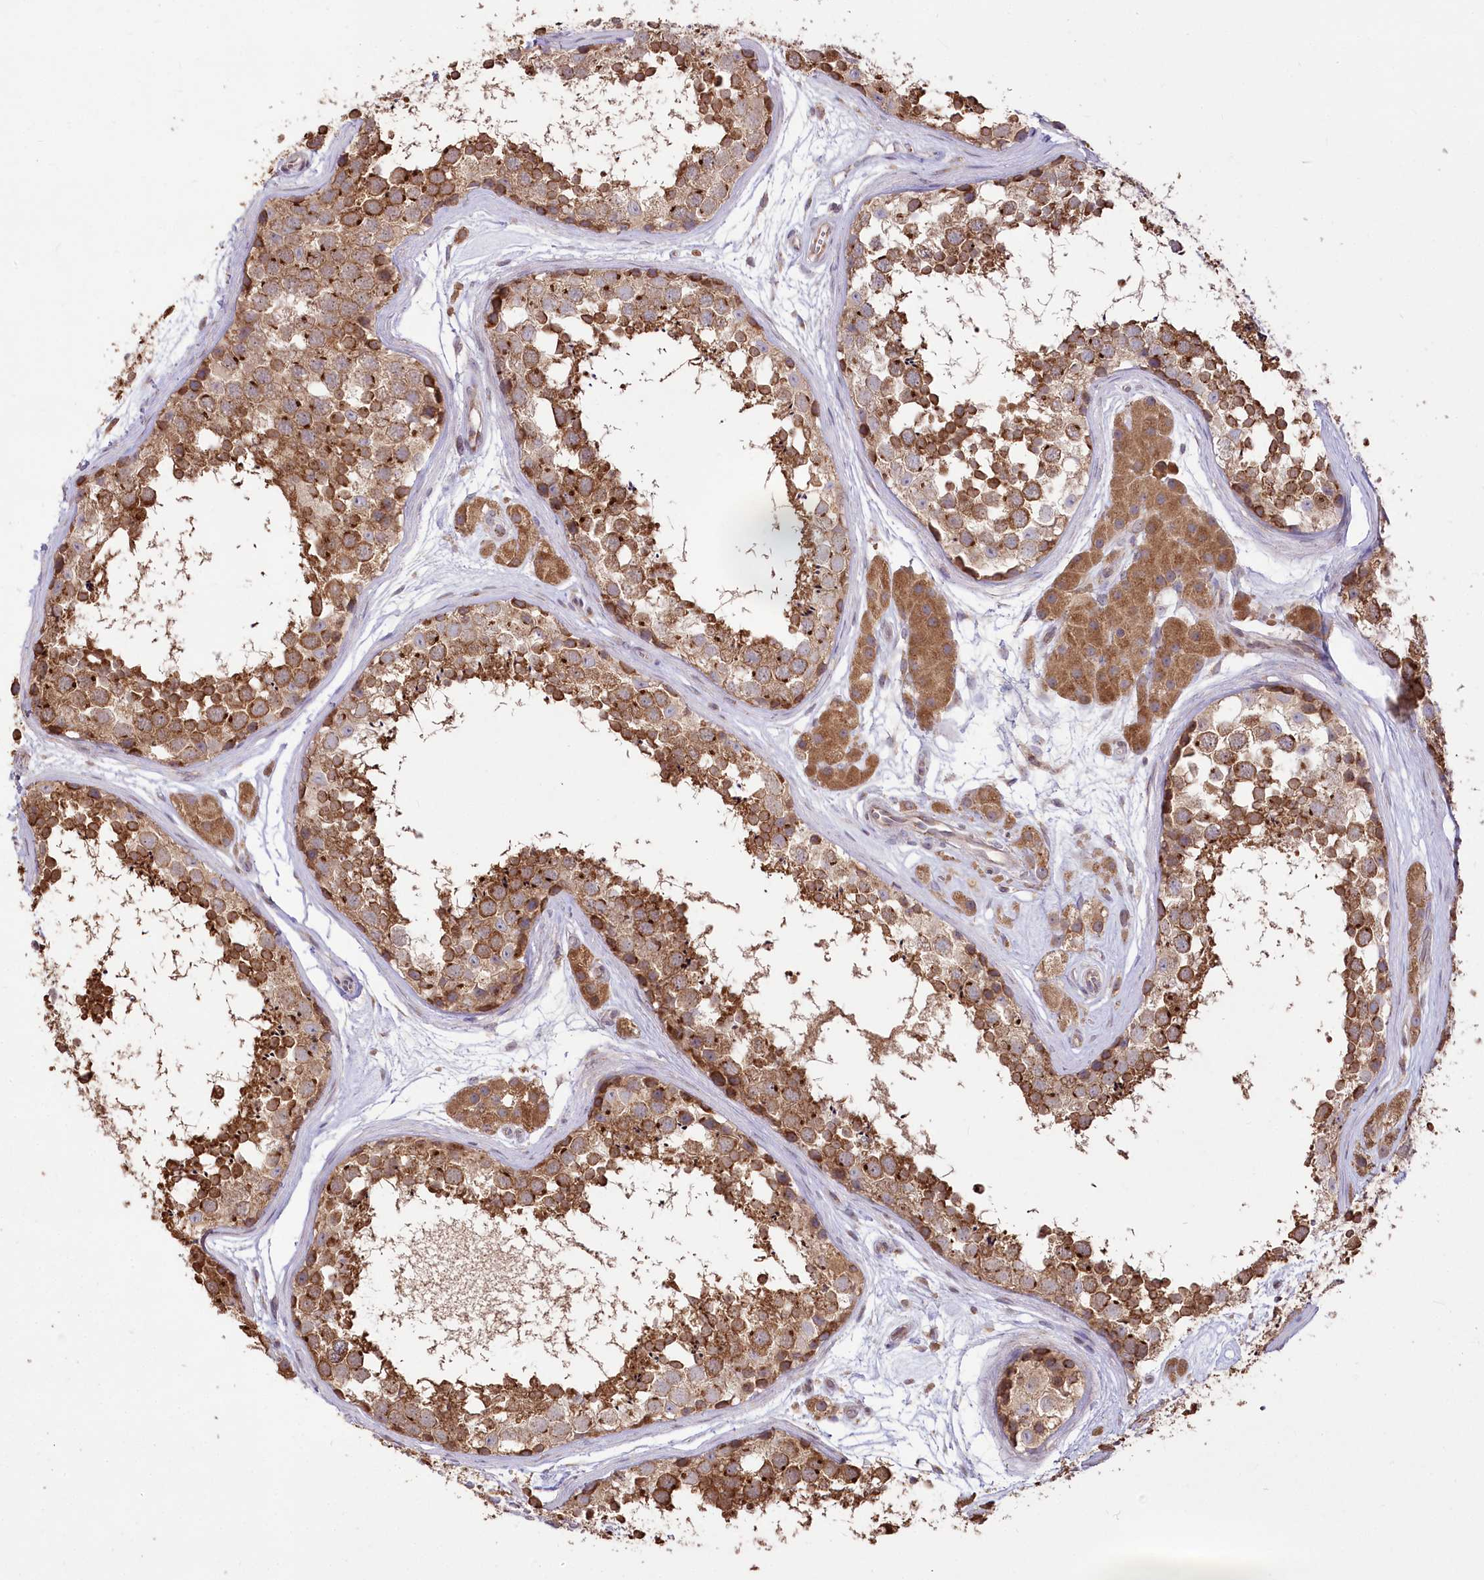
{"staining": {"intensity": "strong", "quantity": "25%-75%", "location": "cytoplasmic/membranous"}, "tissue": "testis", "cell_type": "Cells in seminiferous ducts", "image_type": "normal", "snomed": [{"axis": "morphology", "description": "Normal tissue, NOS"}, {"axis": "topography", "description": "Testis"}], "caption": "High-power microscopy captured an immunohistochemistry (IHC) histopathology image of unremarkable testis, revealing strong cytoplasmic/membranous expression in about 25%-75% of cells in seminiferous ducts. (IHC, brightfield microscopy, high magnification).", "gene": "STT3B", "patient": {"sex": "male", "age": 56}}